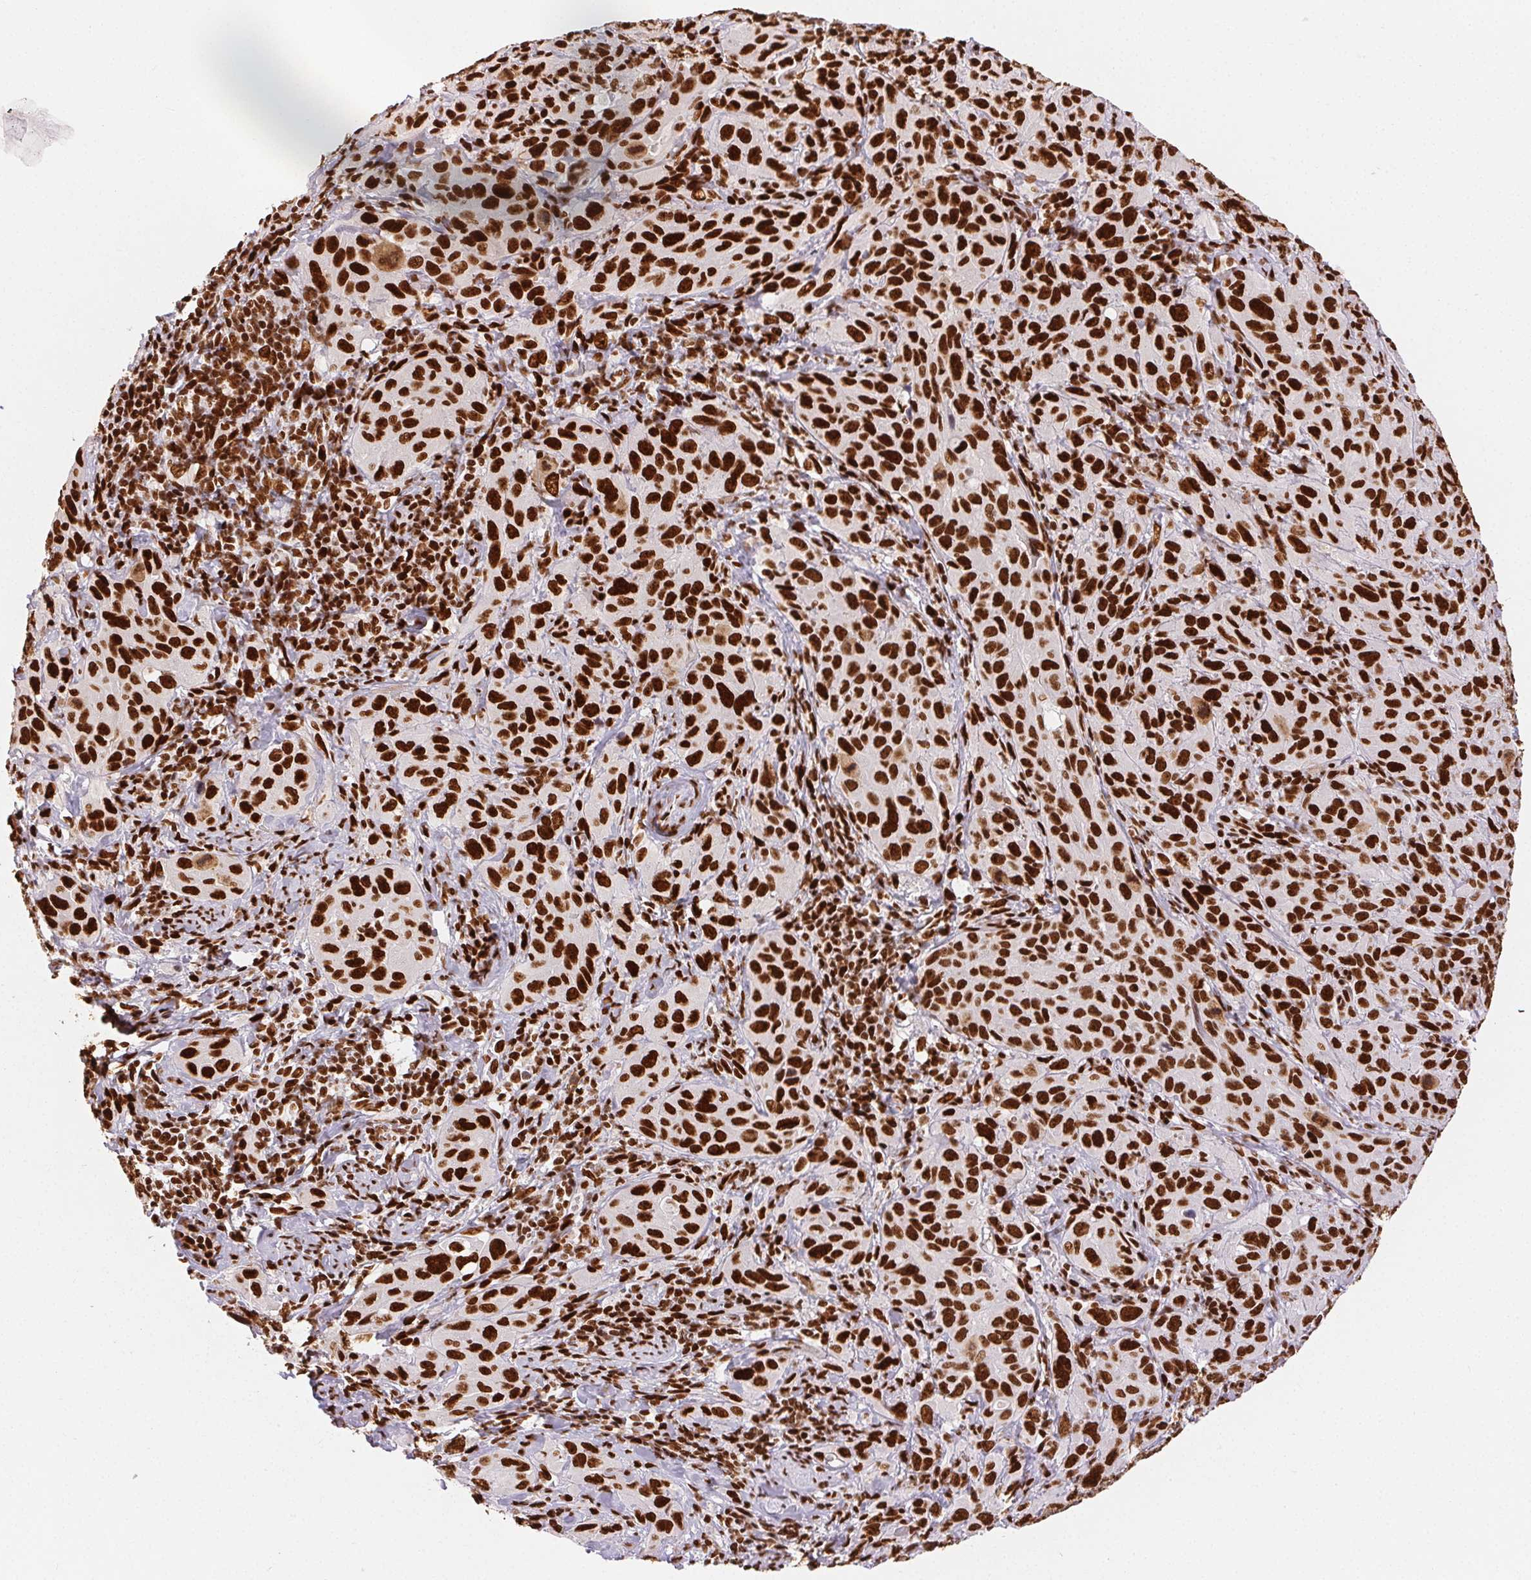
{"staining": {"intensity": "strong", "quantity": ">75%", "location": "nuclear"}, "tissue": "cervical cancer", "cell_type": "Tumor cells", "image_type": "cancer", "snomed": [{"axis": "morphology", "description": "Normal tissue, NOS"}, {"axis": "morphology", "description": "Squamous cell carcinoma, NOS"}, {"axis": "topography", "description": "Cervix"}], "caption": "Immunohistochemical staining of human cervical cancer displays high levels of strong nuclear positivity in approximately >75% of tumor cells.", "gene": "ZNF80", "patient": {"sex": "female", "age": 51}}